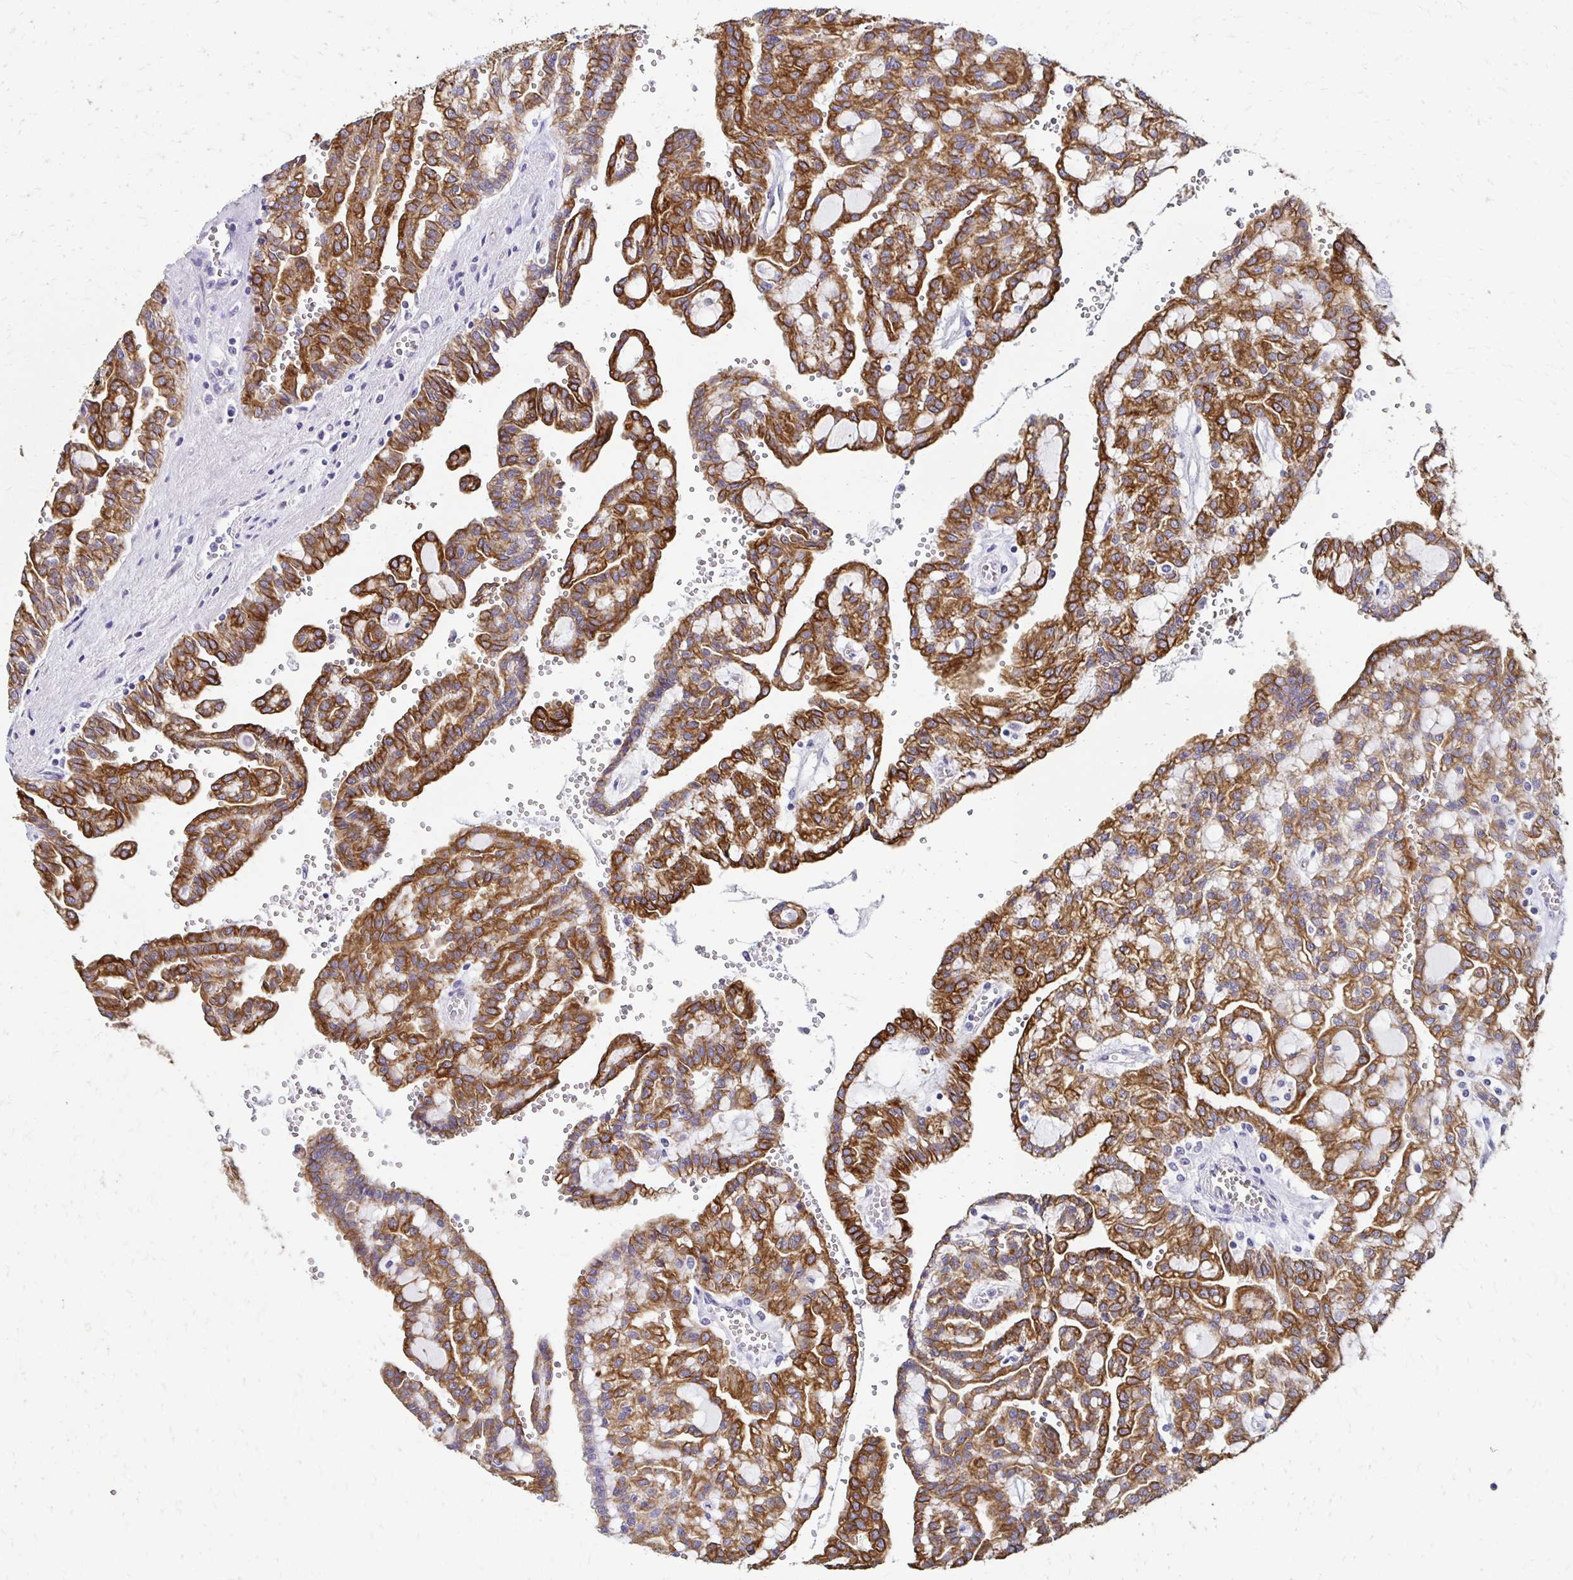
{"staining": {"intensity": "strong", "quantity": ">75%", "location": "cytoplasmic/membranous"}, "tissue": "renal cancer", "cell_type": "Tumor cells", "image_type": "cancer", "snomed": [{"axis": "morphology", "description": "Adenocarcinoma, NOS"}, {"axis": "topography", "description": "Kidney"}], "caption": "Immunohistochemistry photomicrograph of adenocarcinoma (renal) stained for a protein (brown), which exhibits high levels of strong cytoplasmic/membranous positivity in approximately >75% of tumor cells.", "gene": "C1QTNF2", "patient": {"sex": "male", "age": 63}}